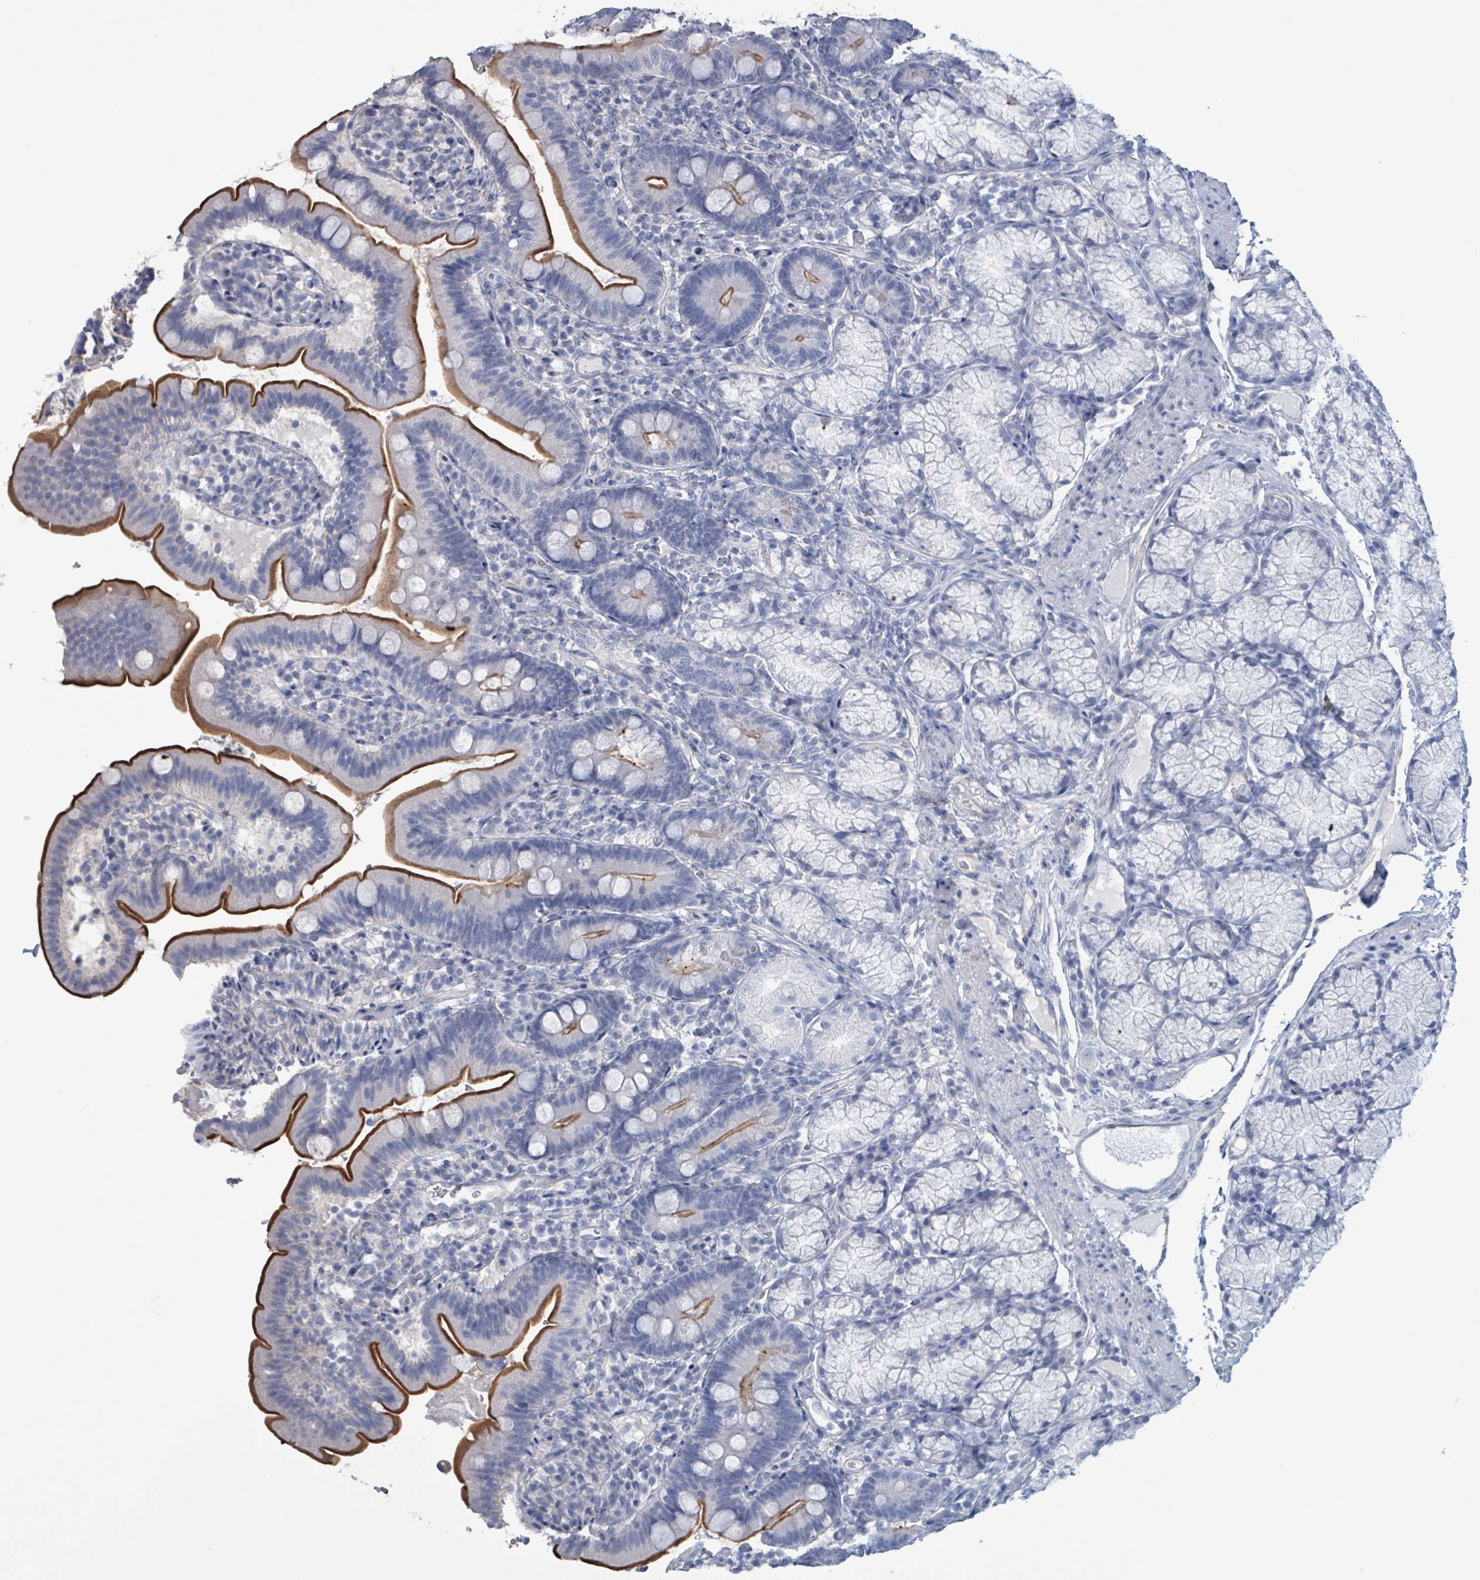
{"staining": {"intensity": "strong", "quantity": "25%-75%", "location": "cytoplasmic/membranous"}, "tissue": "duodenum", "cell_type": "Glandular cells", "image_type": "normal", "snomed": [{"axis": "morphology", "description": "Normal tissue, NOS"}, {"axis": "topography", "description": "Duodenum"}], "caption": "DAB immunohistochemical staining of benign human duodenum displays strong cytoplasmic/membranous protein staining in about 25%-75% of glandular cells. The staining was performed using DAB (3,3'-diaminobenzidine) to visualize the protein expression in brown, while the nuclei were stained in blue with hematoxylin (Magnification: 20x).", "gene": "CT45A10", "patient": {"sex": "female", "age": 67}}